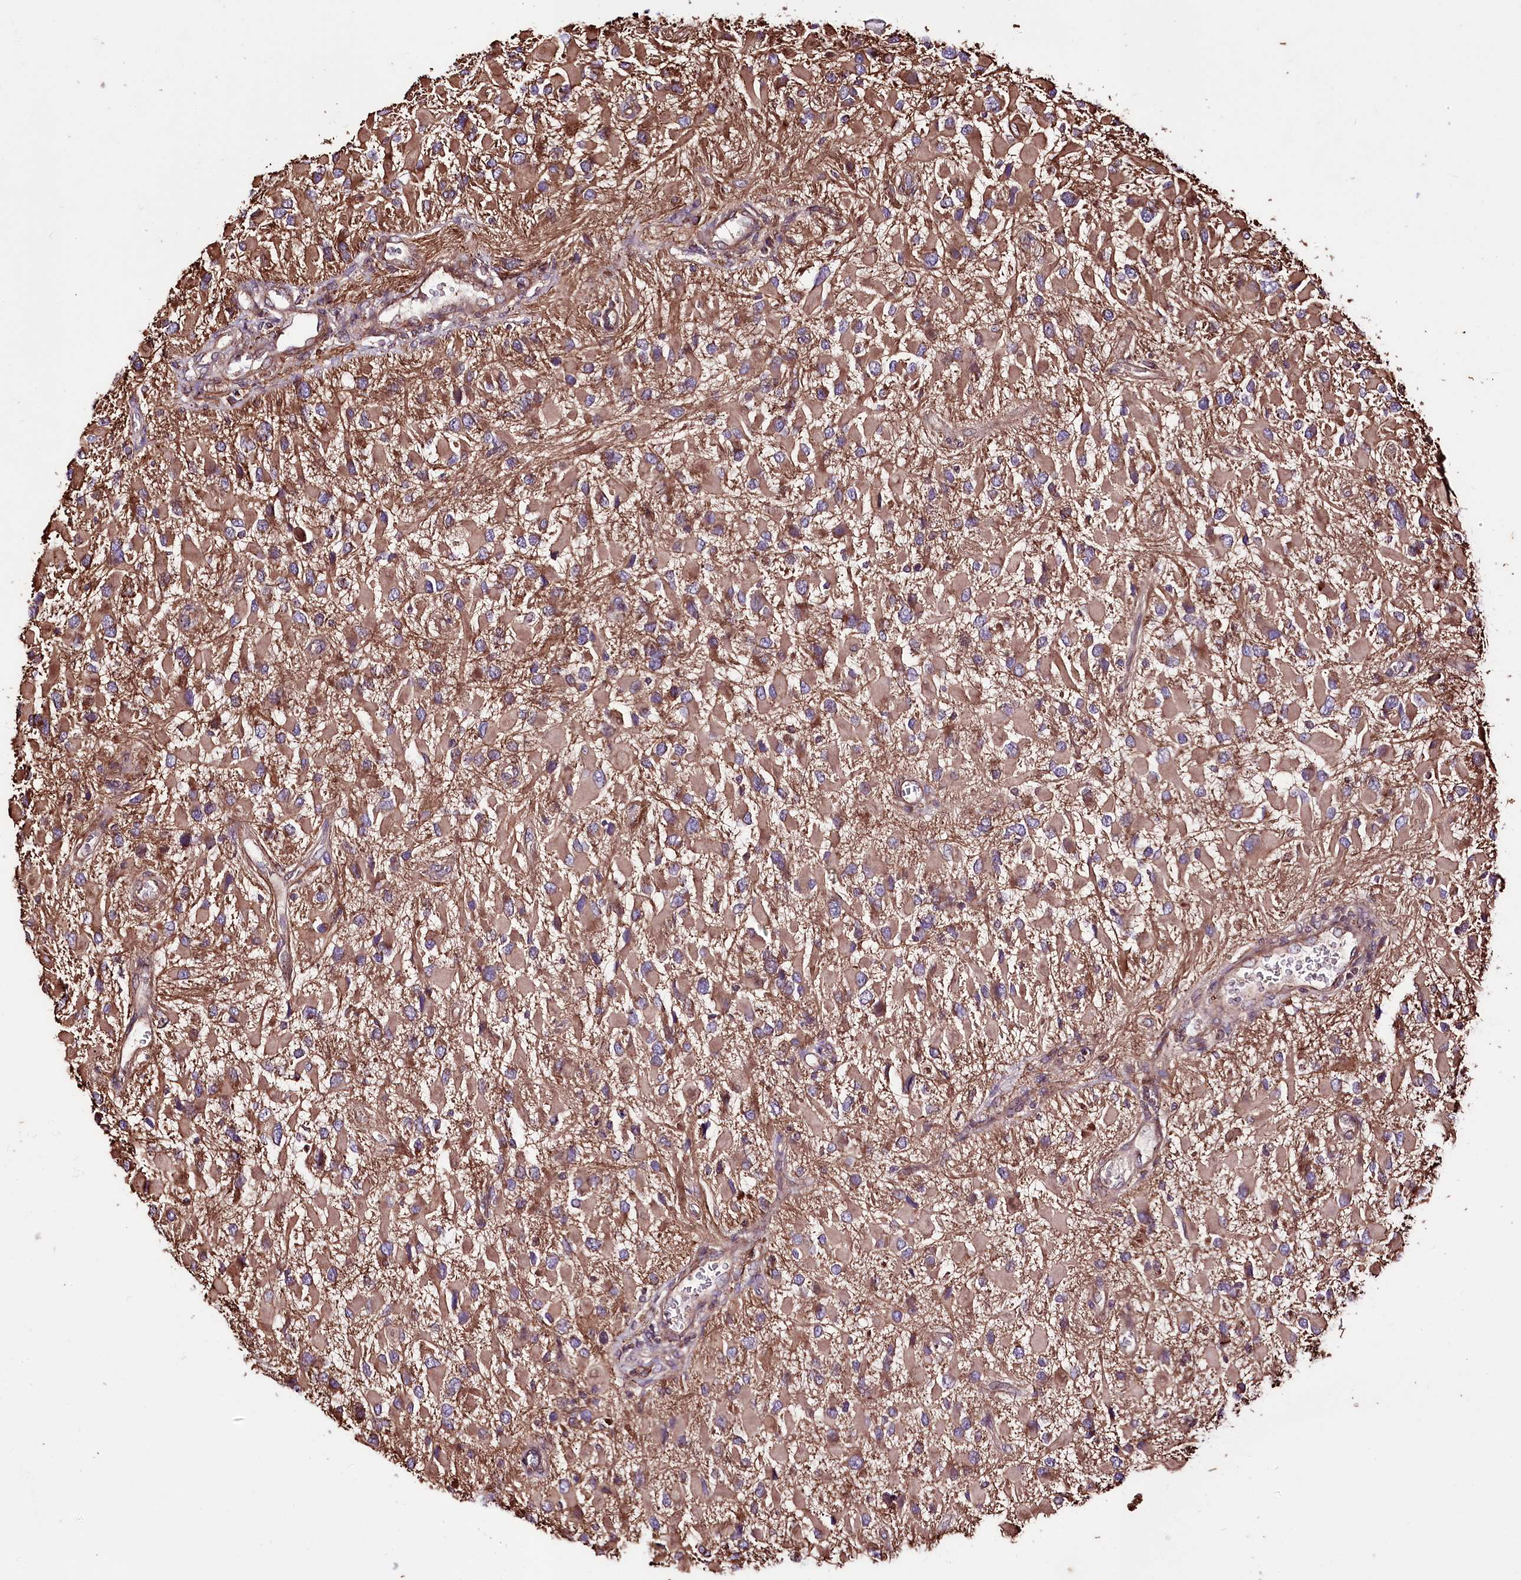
{"staining": {"intensity": "weak", "quantity": ">75%", "location": "cytoplasmic/membranous"}, "tissue": "glioma", "cell_type": "Tumor cells", "image_type": "cancer", "snomed": [{"axis": "morphology", "description": "Glioma, malignant, High grade"}, {"axis": "topography", "description": "Brain"}], "caption": "High-grade glioma (malignant) tissue exhibits weak cytoplasmic/membranous expression in about >75% of tumor cells, visualized by immunohistochemistry.", "gene": "WWC1", "patient": {"sex": "male", "age": 53}}